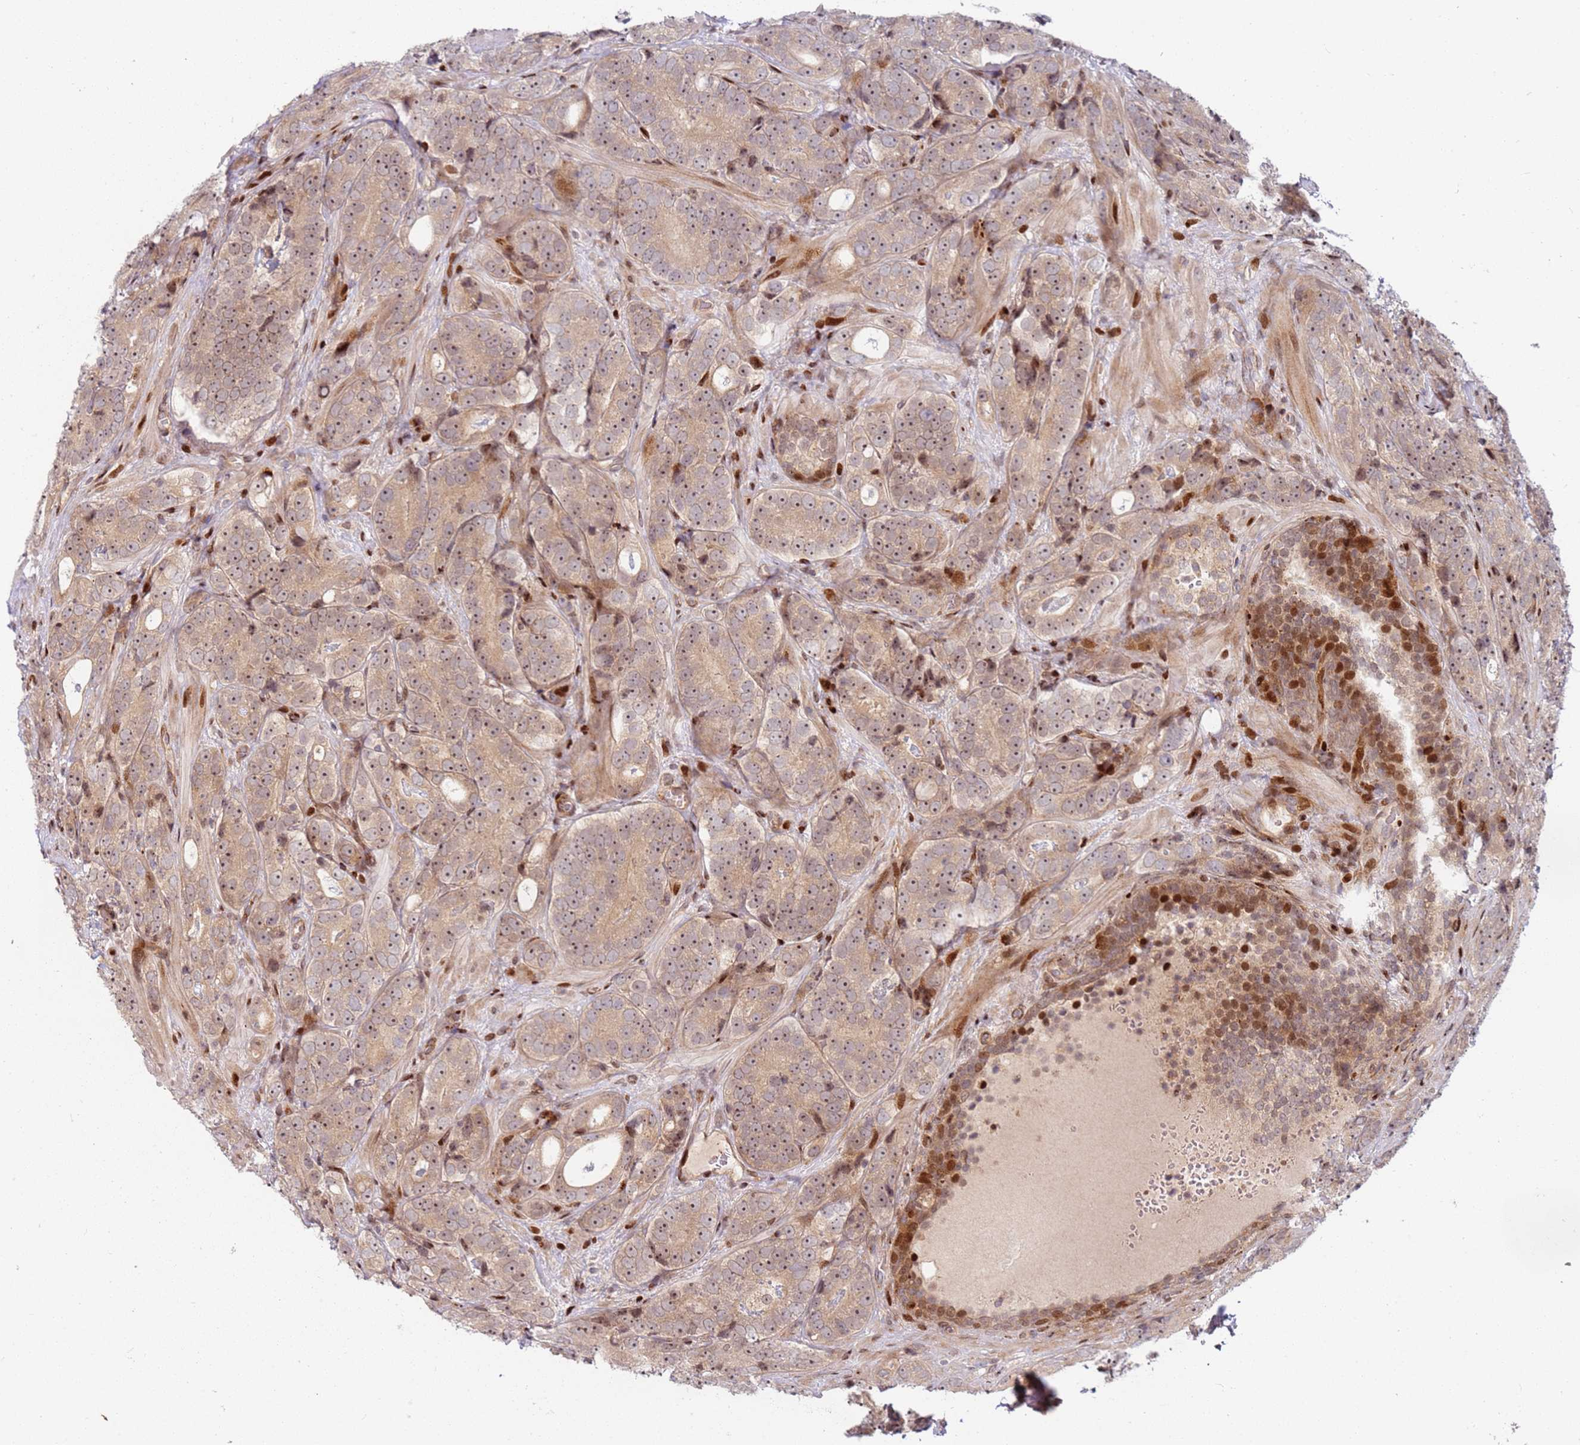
{"staining": {"intensity": "moderate", "quantity": "25%-75%", "location": "cytoplasmic/membranous,nuclear"}, "tissue": "prostate cancer", "cell_type": "Tumor cells", "image_type": "cancer", "snomed": [{"axis": "morphology", "description": "Adenocarcinoma, High grade"}, {"axis": "topography", "description": "Prostate"}], "caption": "Tumor cells display moderate cytoplasmic/membranous and nuclear positivity in approximately 25%-75% of cells in prostate cancer.", "gene": "TMEM233", "patient": {"sex": "male", "age": 56}}